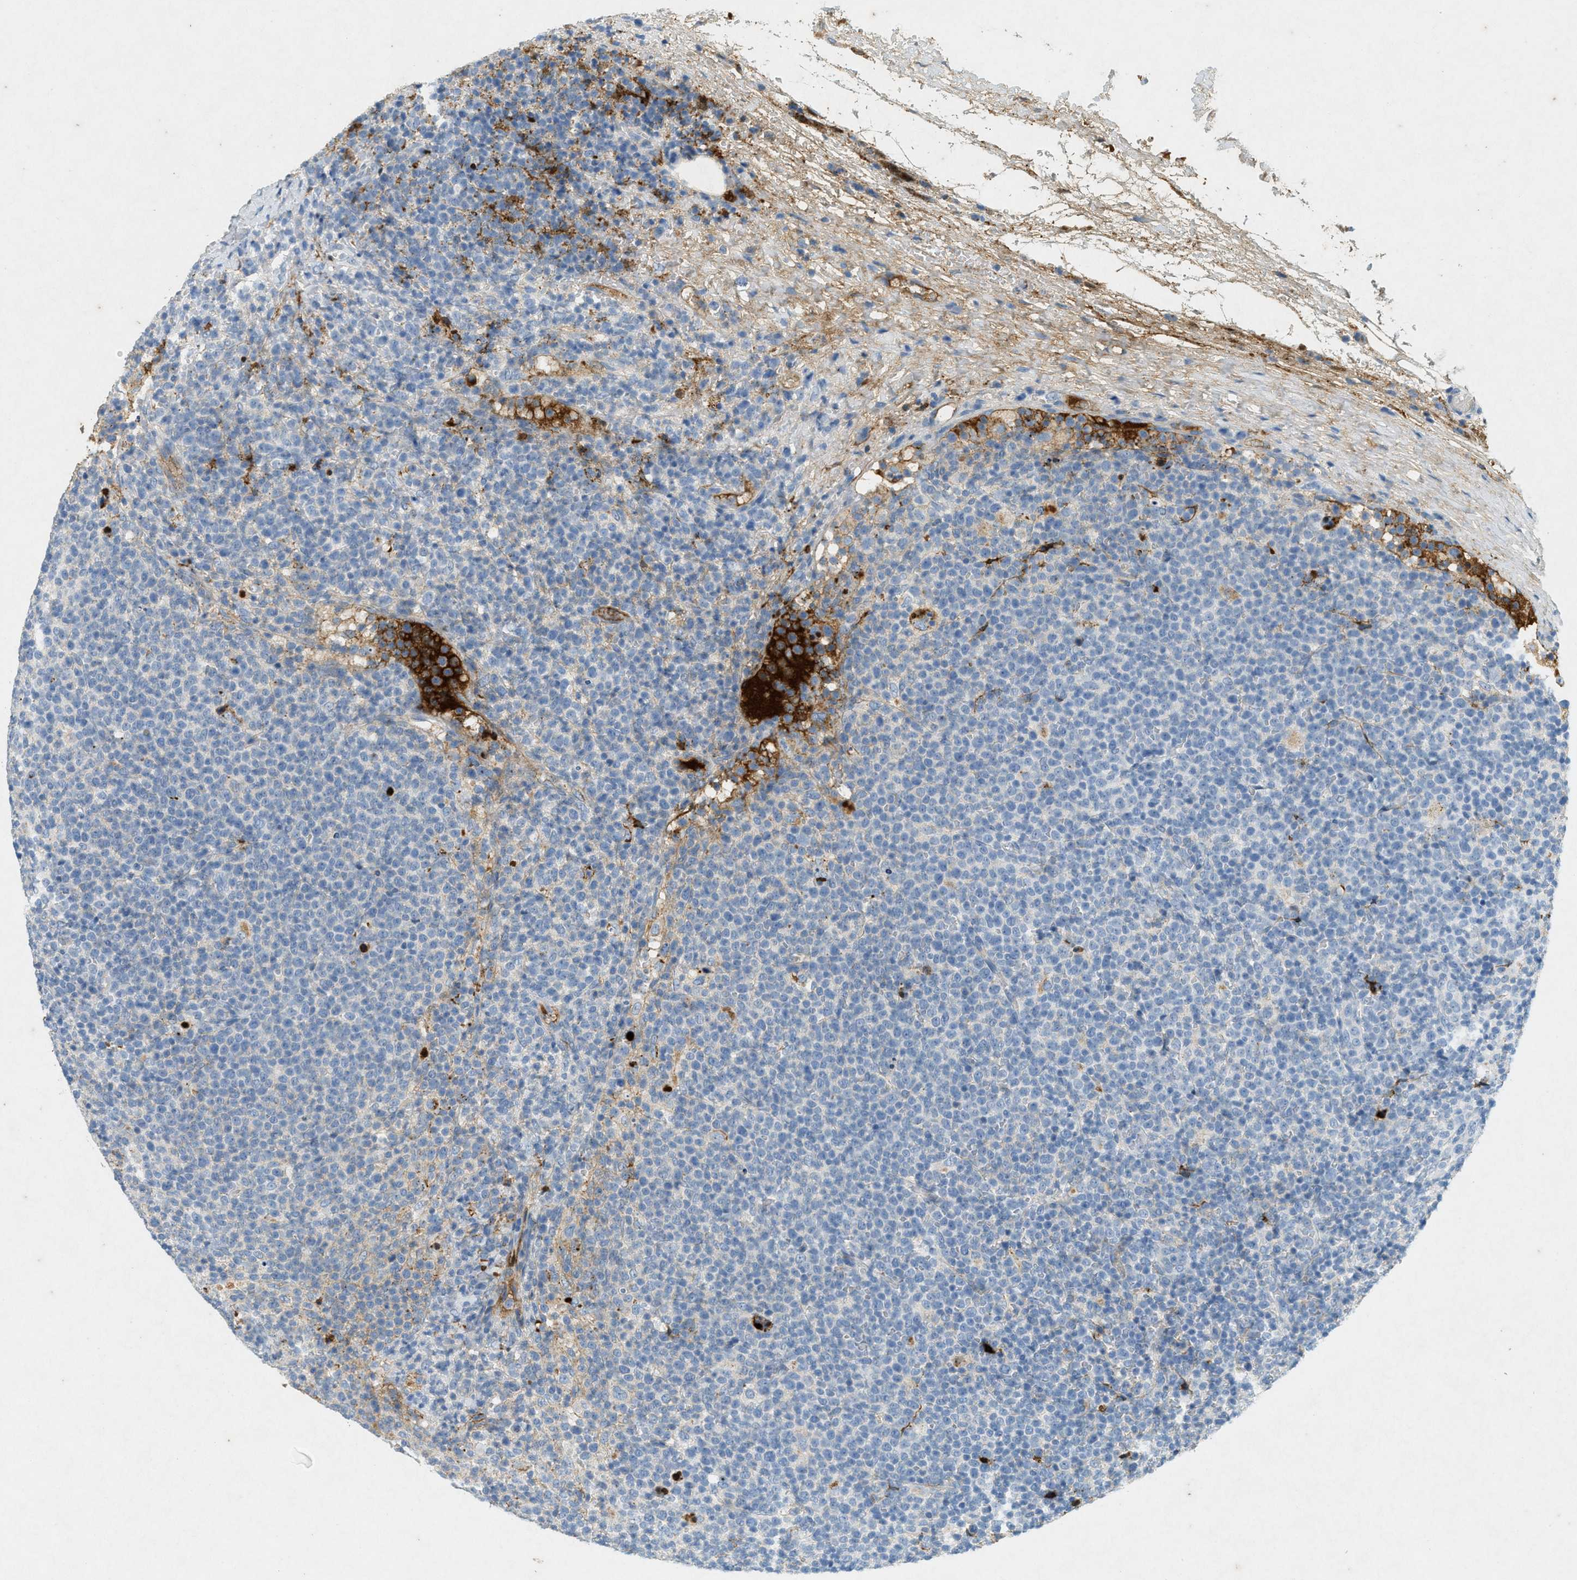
{"staining": {"intensity": "negative", "quantity": "none", "location": "none"}, "tissue": "lymphoma", "cell_type": "Tumor cells", "image_type": "cancer", "snomed": [{"axis": "morphology", "description": "Malignant lymphoma, non-Hodgkin's type, High grade"}, {"axis": "topography", "description": "Lymph node"}], "caption": "Immunohistochemistry of lymphoma exhibits no expression in tumor cells.", "gene": "F2", "patient": {"sex": "male", "age": 61}}